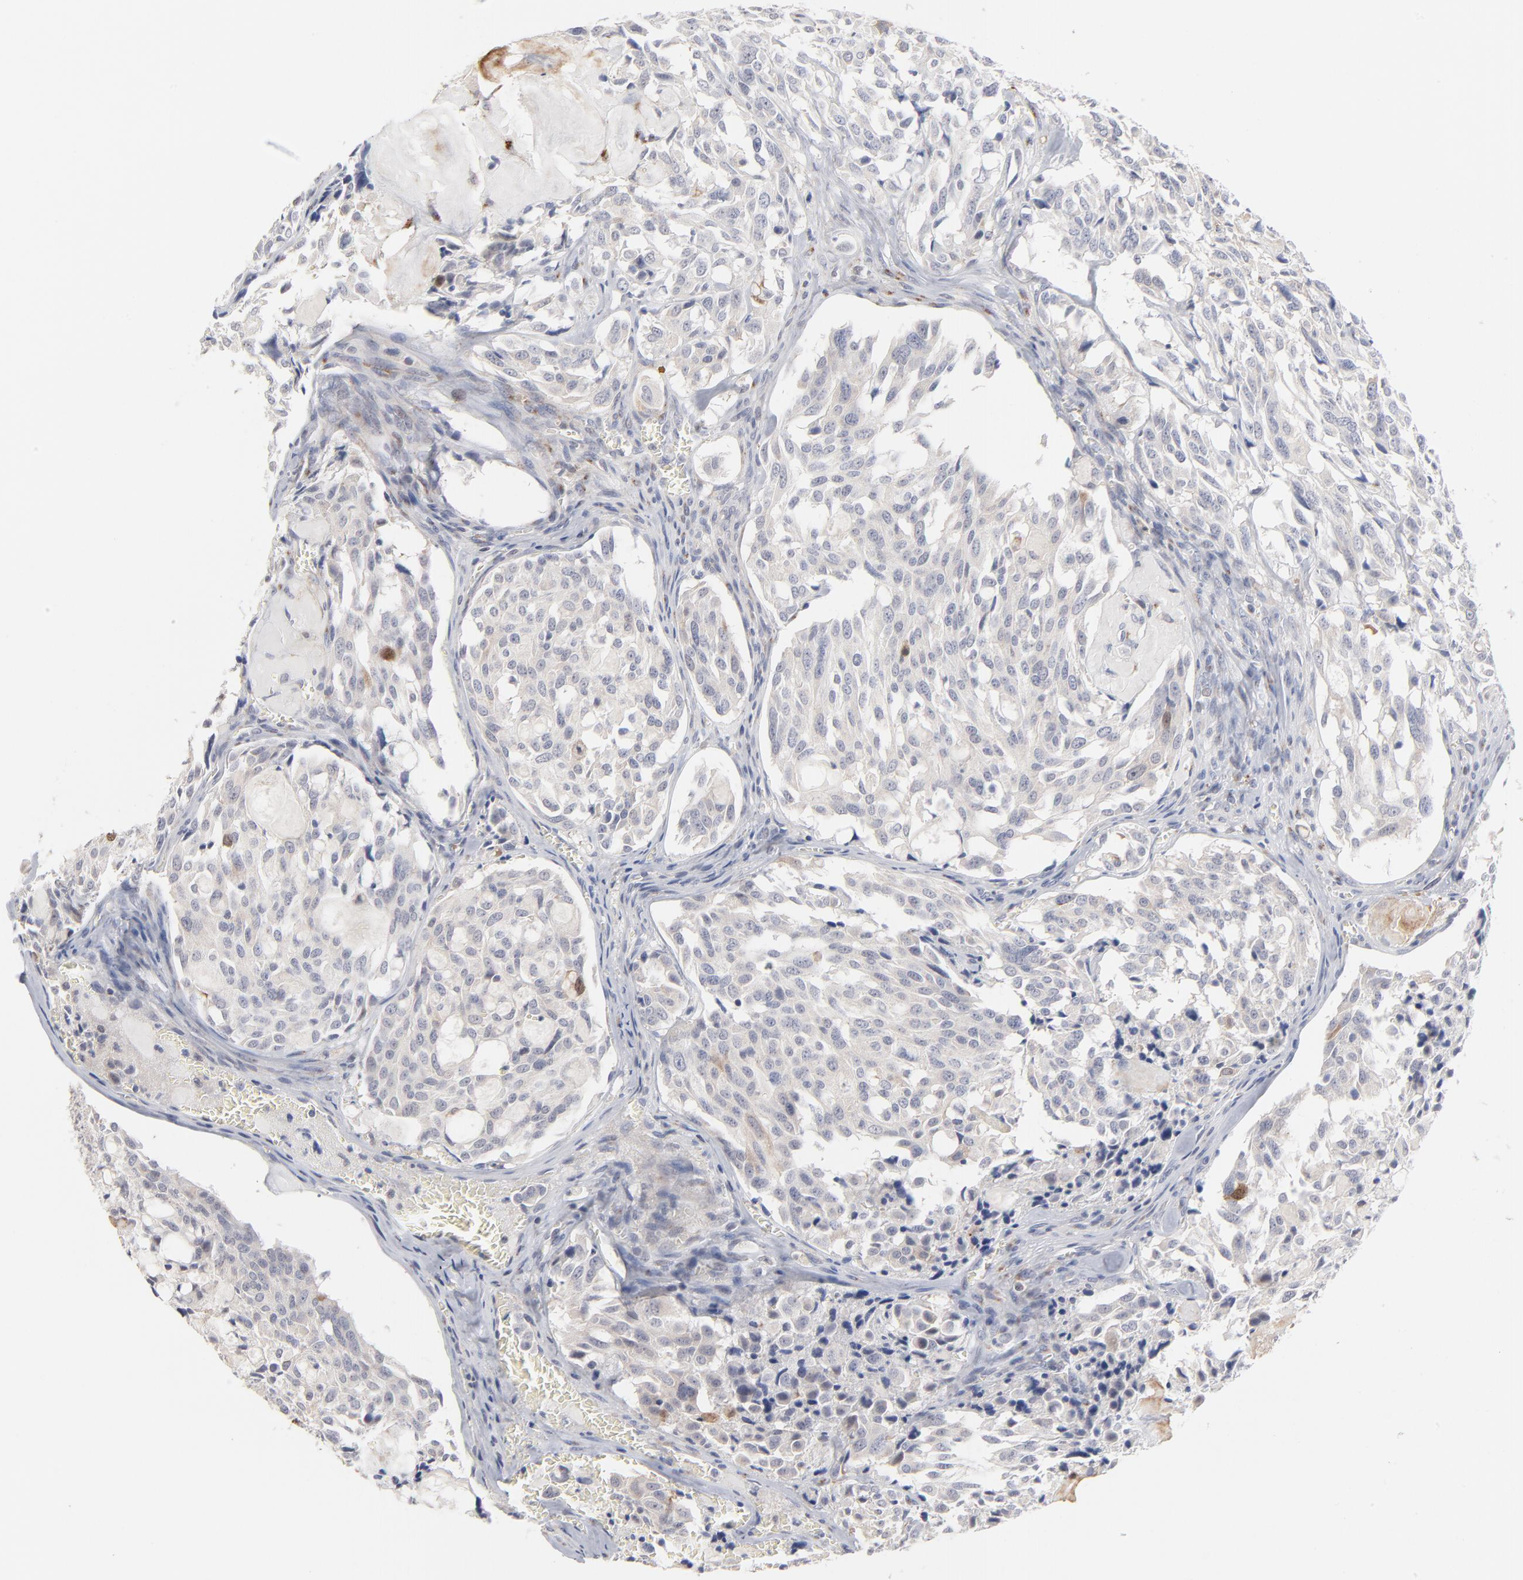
{"staining": {"intensity": "negative", "quantity": "none", "location": "none"}, "tissue": "thyroid cancer", "cell_type": "Tumor cells", "image_type": "cancer", "snomed": [{"axis": "morphology", "description": "Carcinoma, NOS"}, {"axis": "morphology", "description": "Carcinoid, malignant, NOS"}, {"axis": "topography", "description": "Thyroid gland"}], "caption": "Tumor cells show no significant protein positivity in thyroid malignant carcinoid. The staining is performed using DAB brown chromogen with nuclei counter-stained in using hematoxylin.", "gene": "AURKA", "patient": {"sex": "male", "age": 33}}